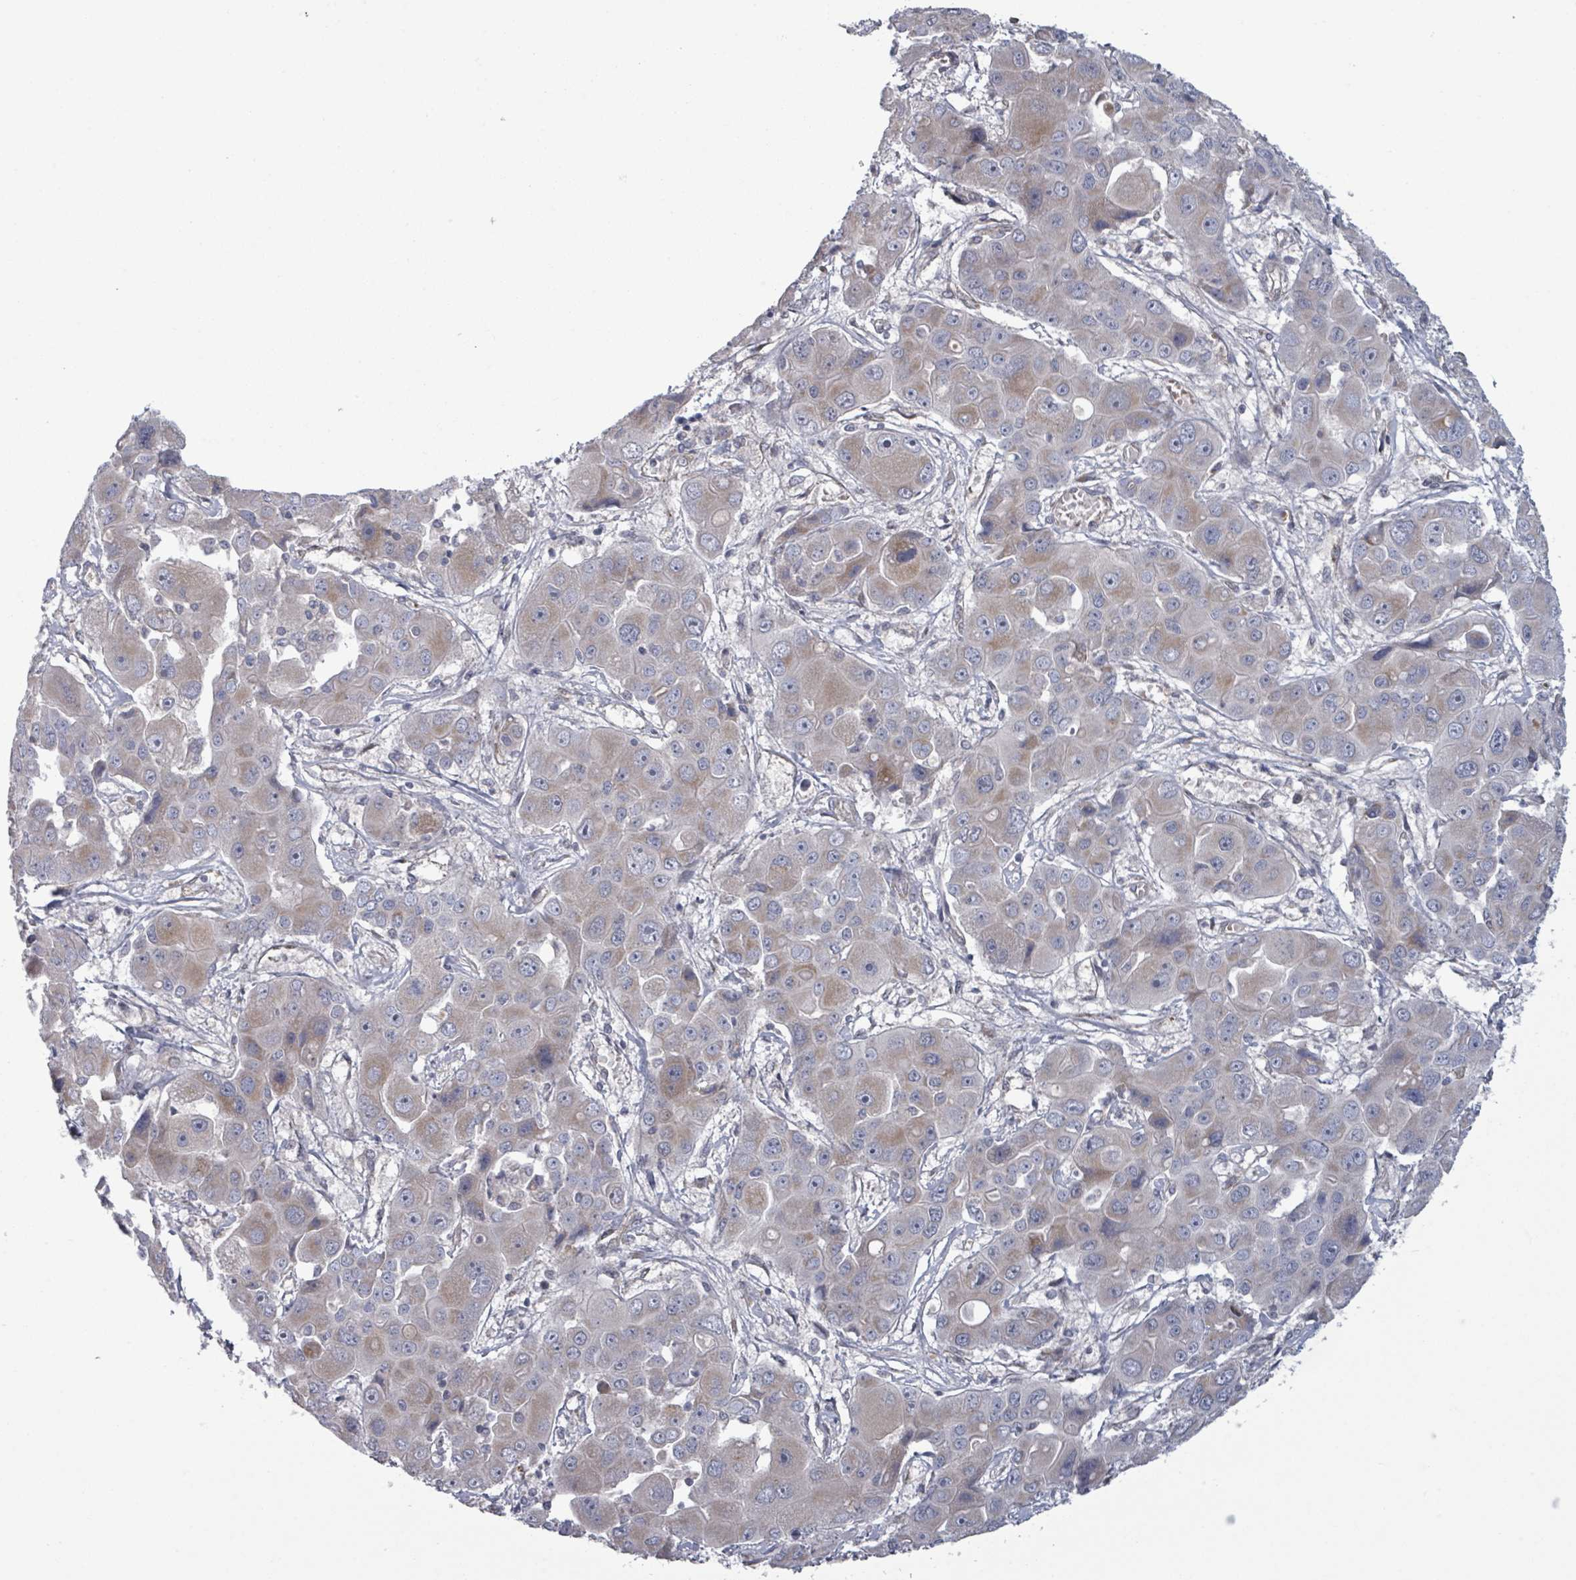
{"staining": {"intensity": "weak", "quantity": "25%-75%", "location": "cytoplasmic/membranous"}, "tissue": "liver cancer", "cell_type": "Tumor cells", "image_type": "cancer", "snomed": [{"axis": "morphology", "description": "Cholangiocarcinoma"}, {"axis": "topography", "description": "Liver"}], "caption": "DAB immunohistochemical staining of cholangiocarcinoma (liver) displays weak cytoplasmic/membranous protein expression in approximately 25%-75% of tumor cells.", "gene": "FKBP1A", "patient": {"sex": "male", "age": 67}}